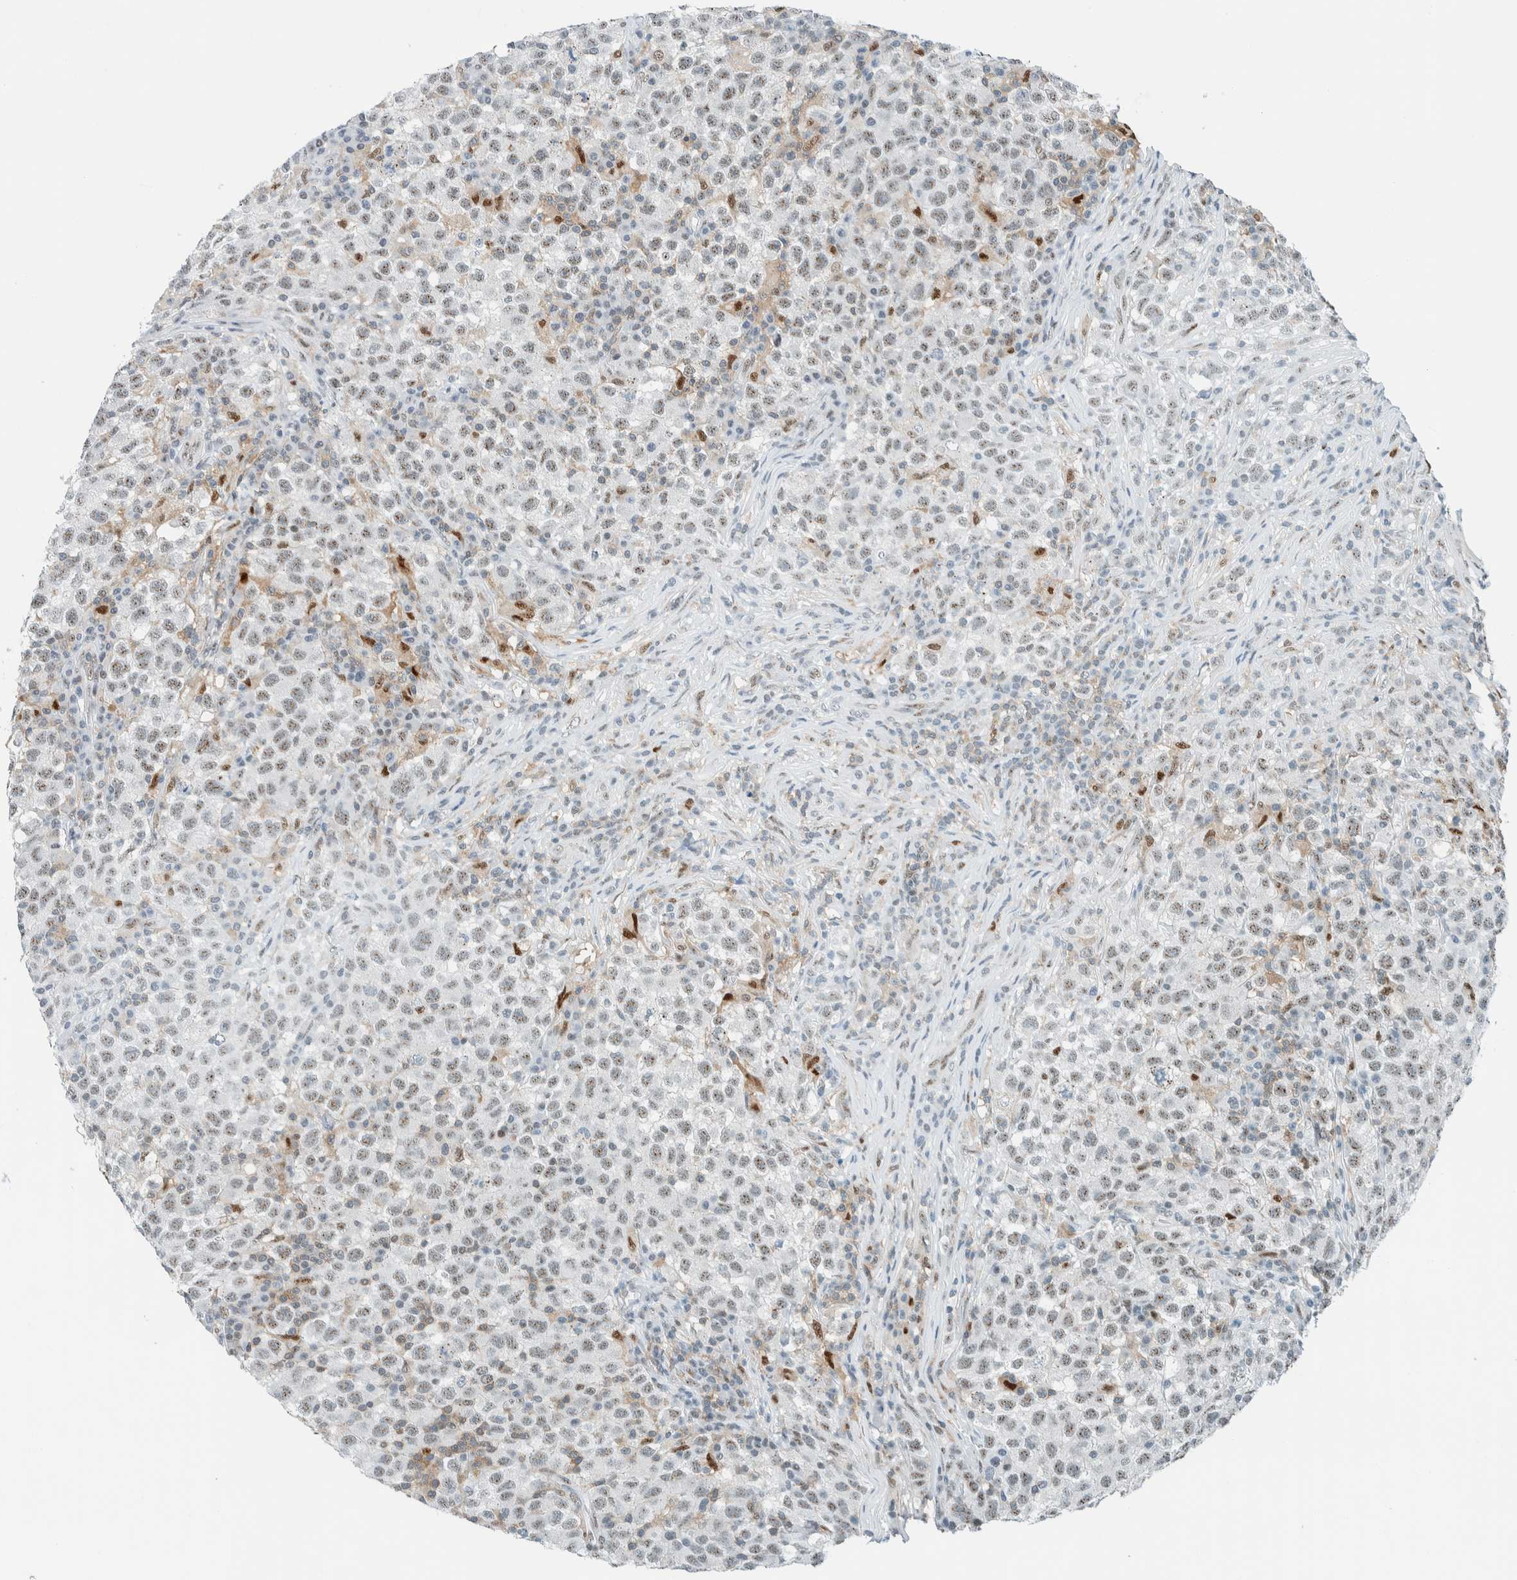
{"staining": {"intensity": "weak", "quantity": ">75%", "location": "nuclear"}, "tissue": "testis cancer", "cell_type": "Tumor cells", "image_type": "cancer", "snomed": [{"axis": "morphology", "description": "Seminoma, NOS"}, {"axis": "topography", "description": "Testis"}], "caption": "Testis seminoma stained with a protein marker displays weak staining in tumor cells.", "gene": "CYSRT1", "patient": {"sex": "male", "age": 22}}